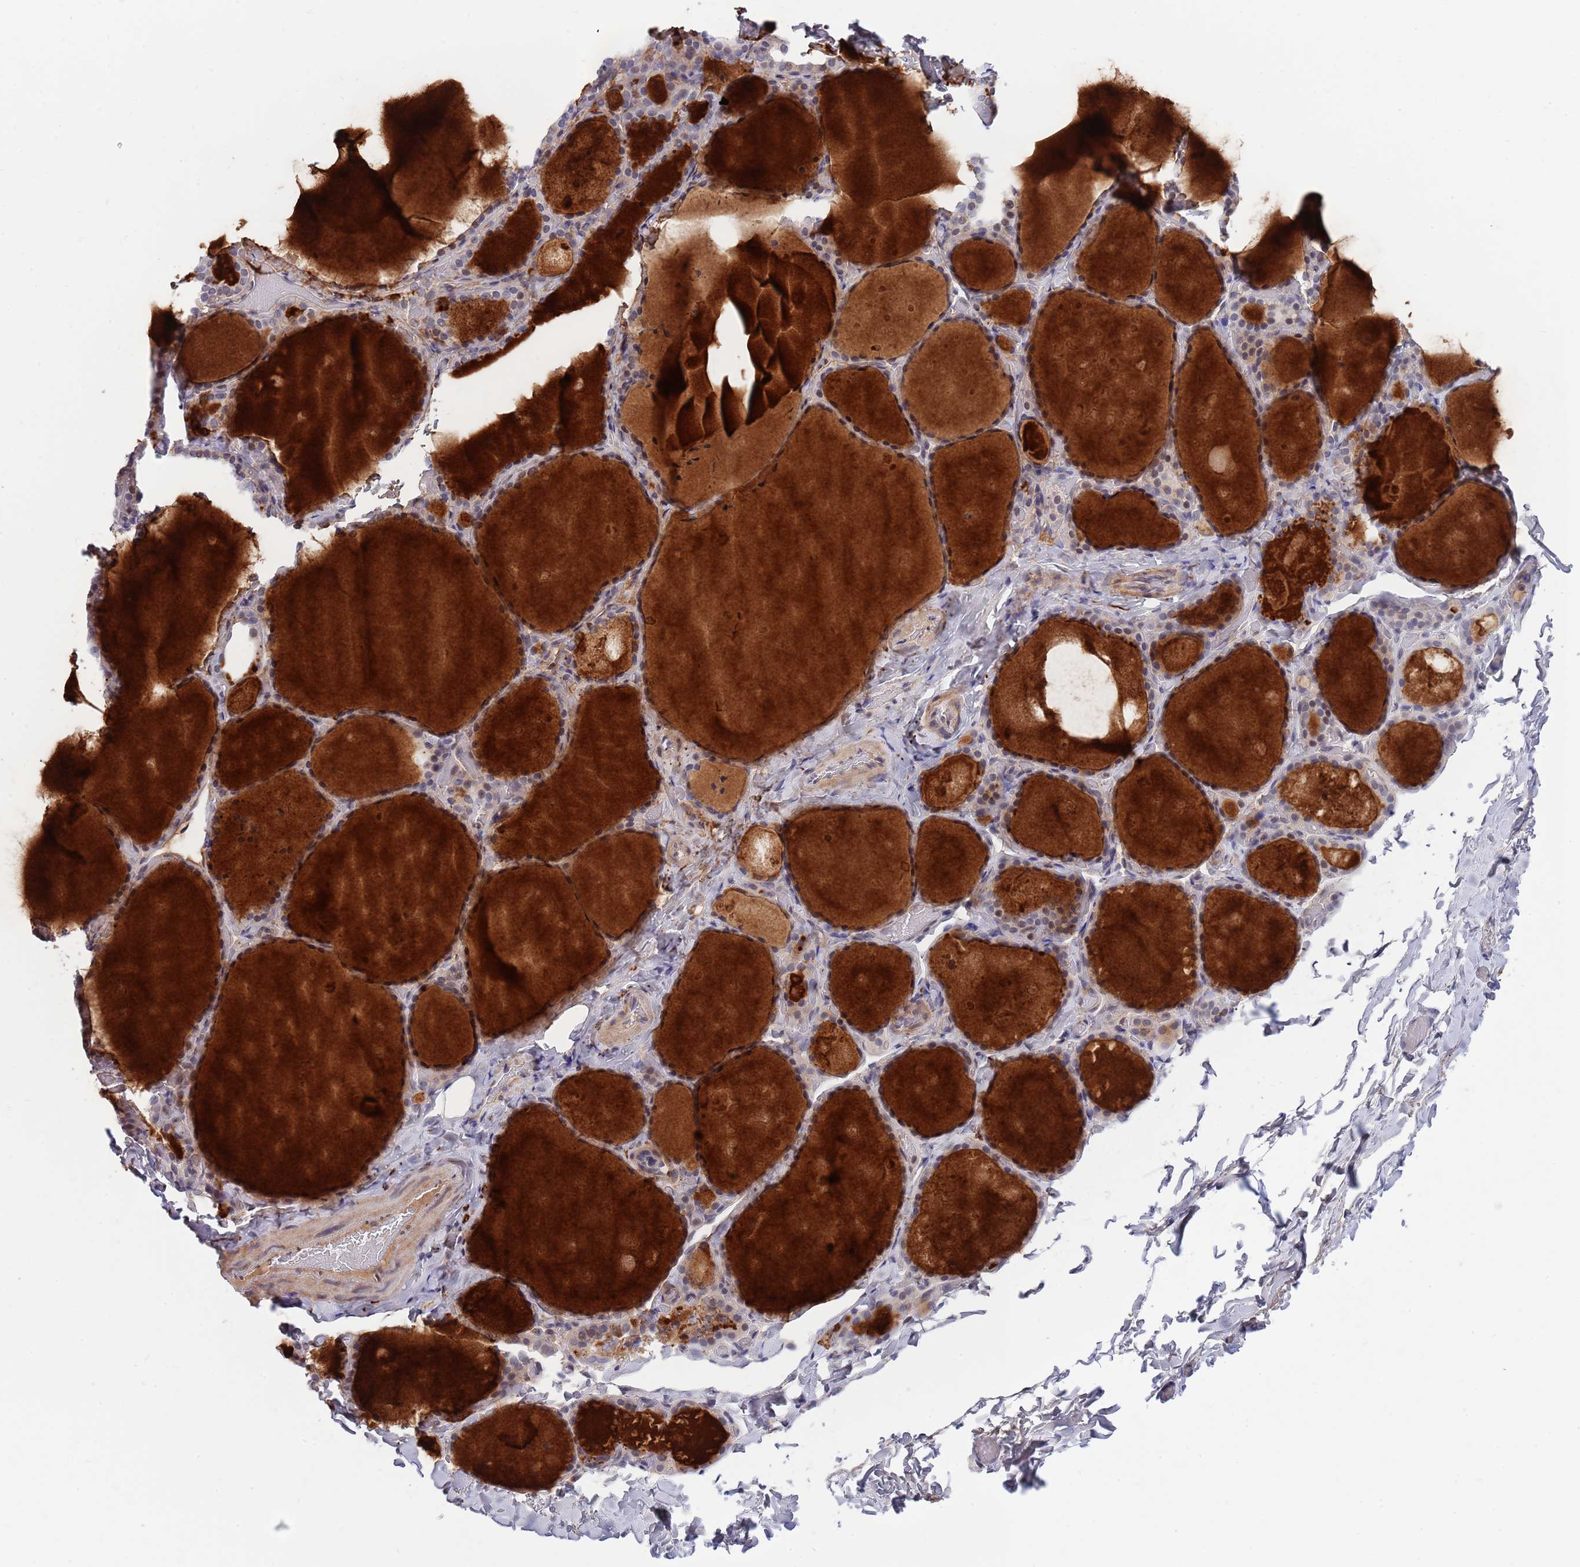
{"staining": {"intensity": "weak", "quantity": "25%-75%", "location": "cytoplasmic/membranous"}, "tissue": "thyroid gland", "cell_type": "Glandular cells", "image_type": "normal", "snomed": [{"axis": "morphology", "description": "Normal tissue, NOS"}, {"axis": "topography", "description": "Thyroid gland"}], "caption": "High-magnification brightfield microscopy of normal thyroid gland stained with DAB (3,3'-diaminobenzidine) (brown) and counterstained with hematoxylin (blue). glandular cells exhibit weak cytoplasmic/membranous staining is identified in about25%-75% of cells. The staining was performed using DAB (3,3'-diaminobenzidine), with brown indicating positive protein expression. Nuclei are stained blue with hematoxylin.", "gene": "NLRP6", "patient": {"sex": "female", "age": 44}}